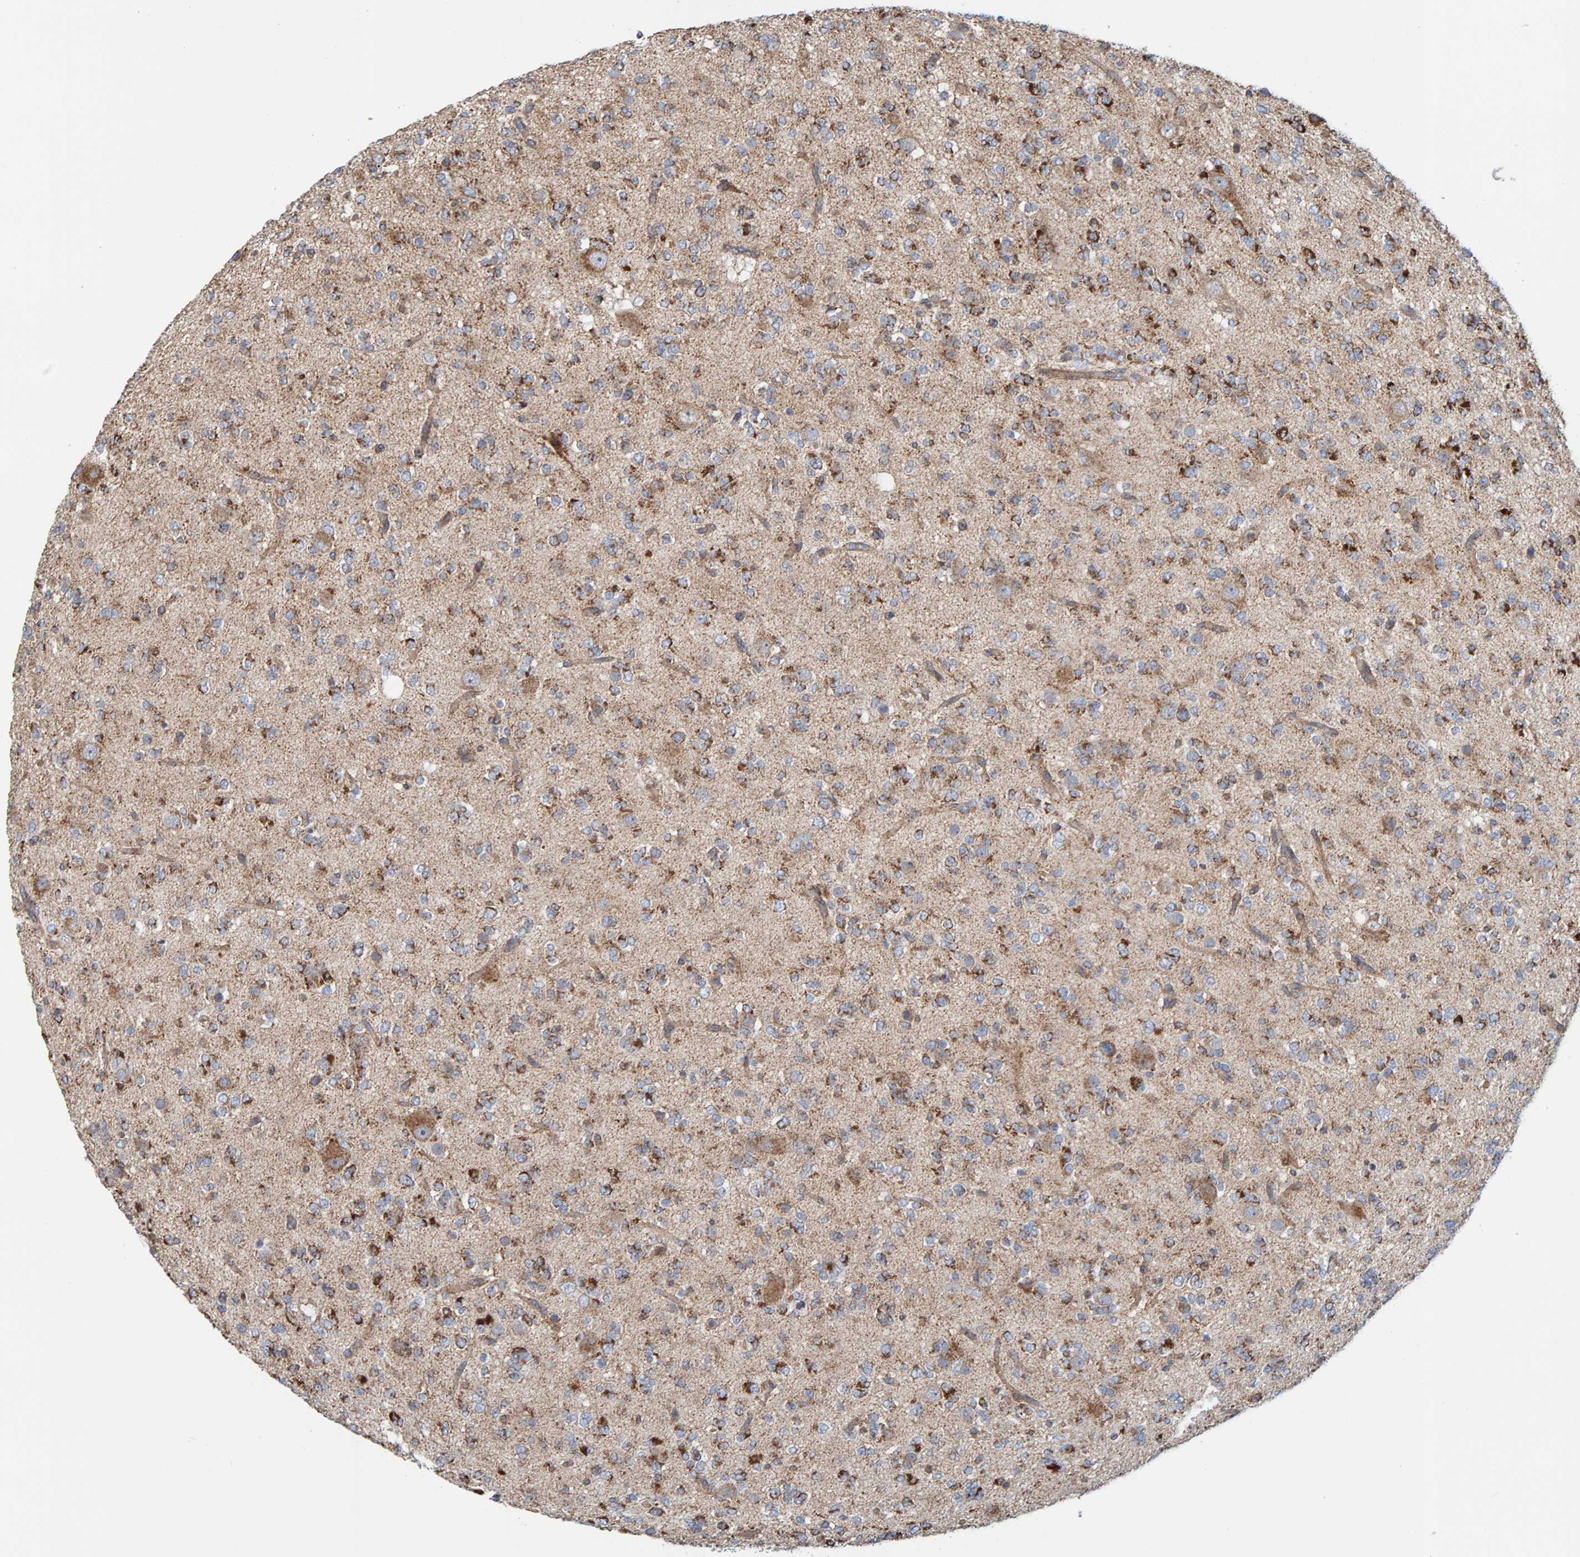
{"staining": {"intensity": "strong", "quantity": ">75%", "location": "cytoplasmic/membranous"}, "tissue": "glioma", "cell_type": "Tumor cells", "image_type": "cancer", "snomed": [{"axis": "morphology", "description": "Glioma, malignant, Low grade"}, {"axis": "topography", "description": "Brain"}], "caption": "A brown stain highlights strong cytoplasmic/membranous expression of a protein in human glioma tumor cells.", "gene": "MRPL45", "patient": {"sex": "male", "age": 38}}